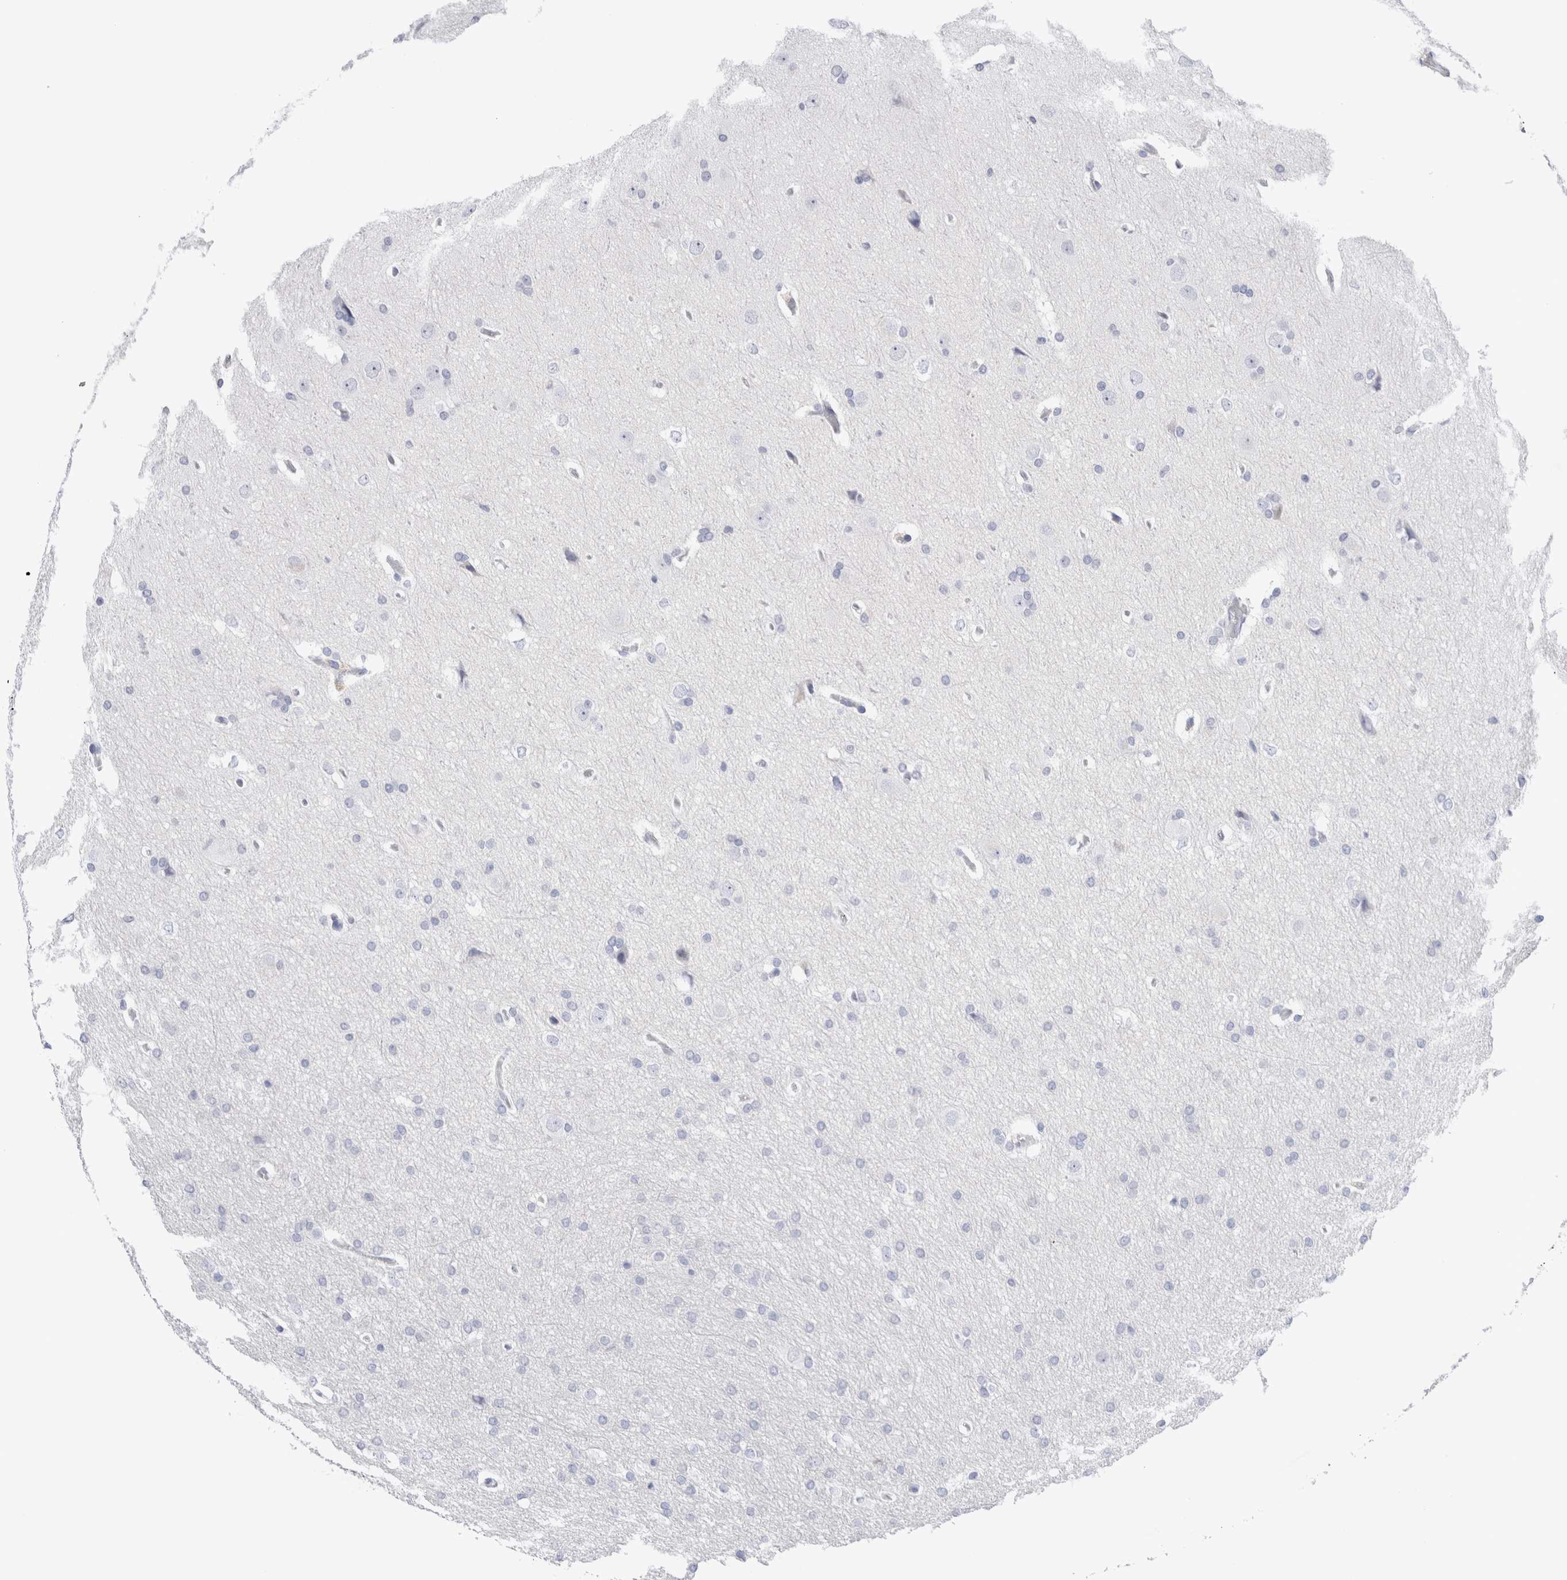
{"staining": {"intensity": "negative", "quantity": "none", "location": "none"}, "tissue": "glioma", "cell_type": "Tumor cells", "image_type": "cancer", "snomed": [{"axis": "morphology", "description": "Glioma, malignant, Low grade"}, {"axis": "topography", "description": "Brain"}], "caption": "The image reveals no staining of tumor cells in glioma.", "gene": "SLC10A5", "patient": {"sex": "female", "age": 37}}